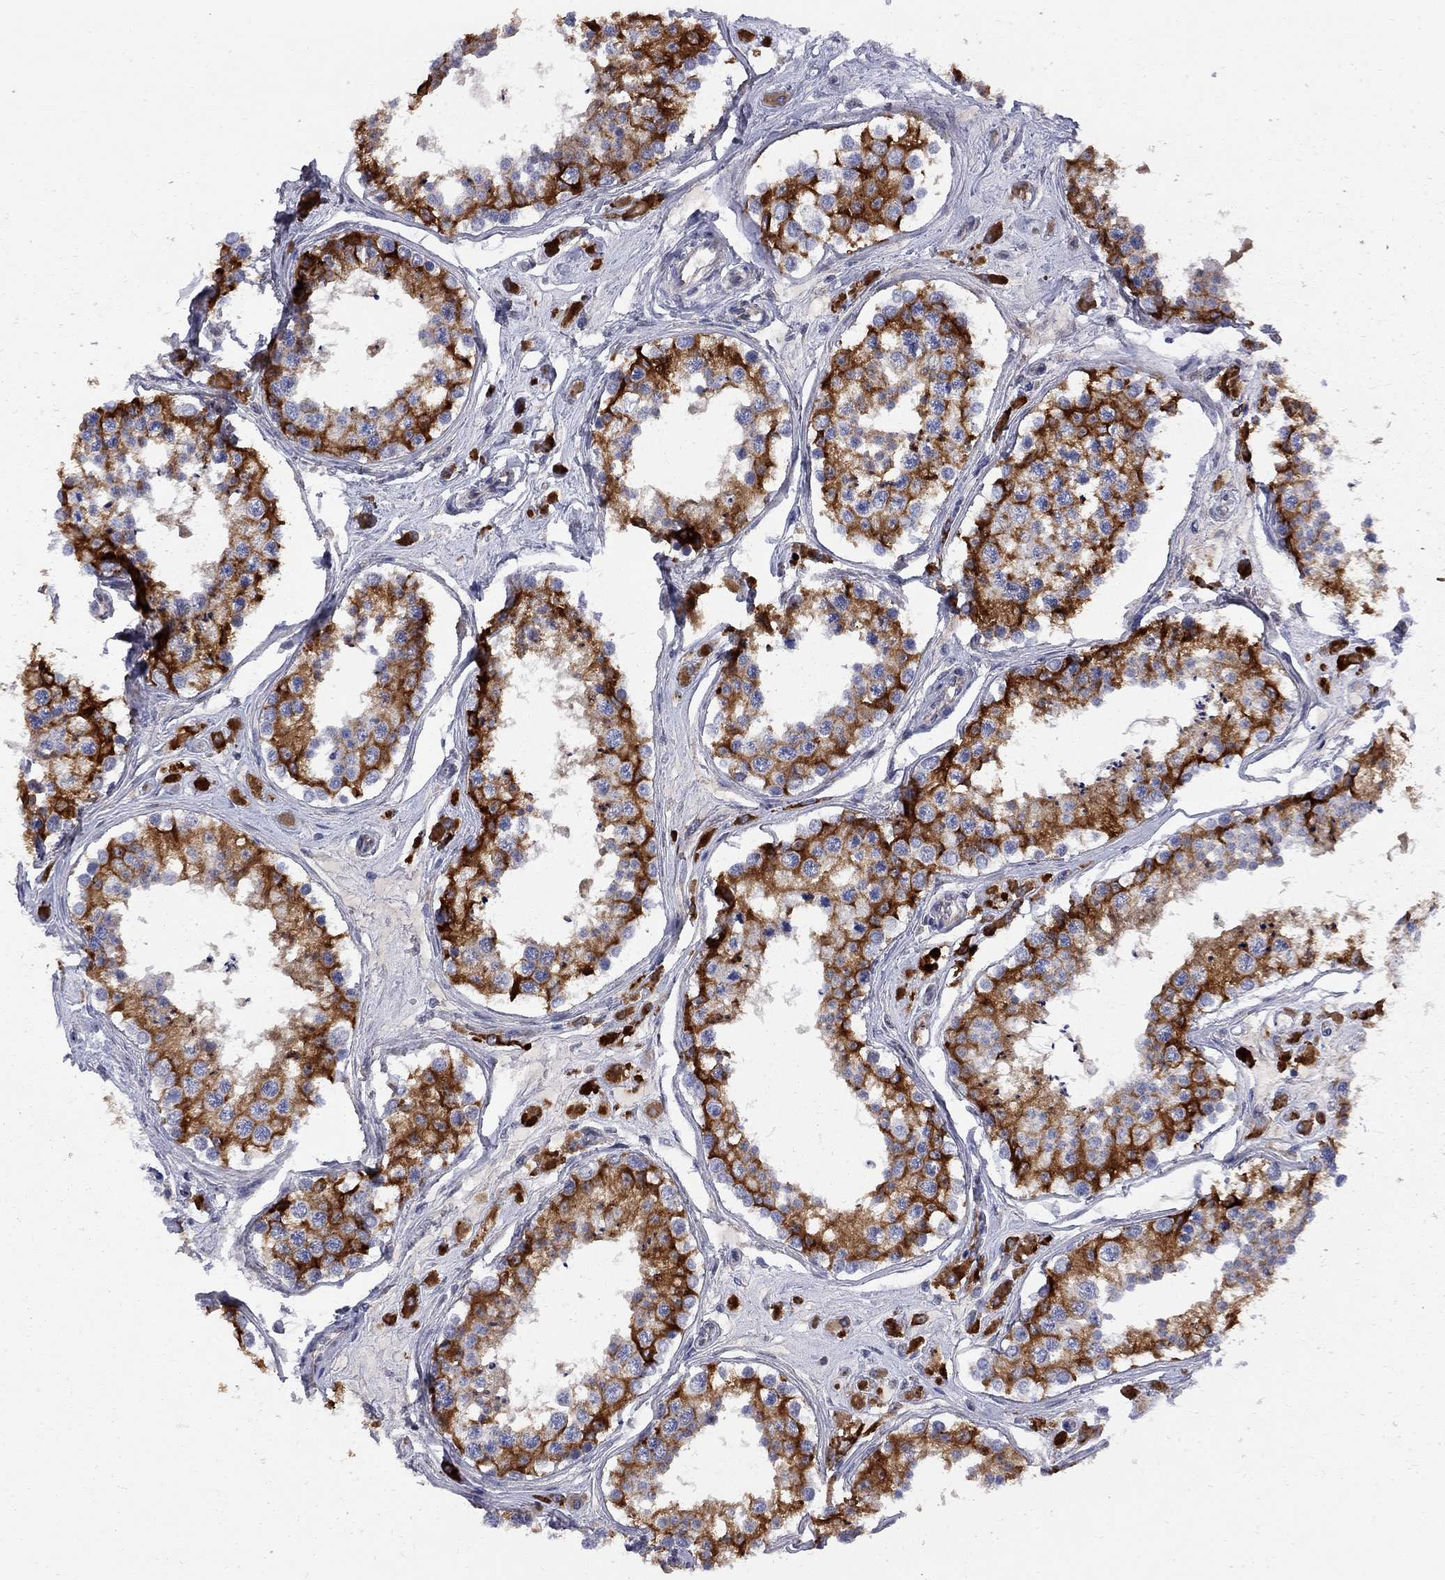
{"staining": {"intensity": "strong", "quantity": "25%-75%", "location": "cytoplasmic/membranous"}, "tissue": "testis", "cell_type": "Cells in seminiferous ducts", "image_type": "normal", "snomed": [{"axis": "morphology", "description": "Normal tissue, NOS"}, {"axis": "topography", "description": "Testis"}], "caption": "Normal testis demonstrates strong cytoplasmic/membranous expression in about 25%-75% of cells in seminiferous ducts, visualized by immunohistochemistry.", "gene": "MTHFR", "patient": {"sex": "male", "age": 25}}